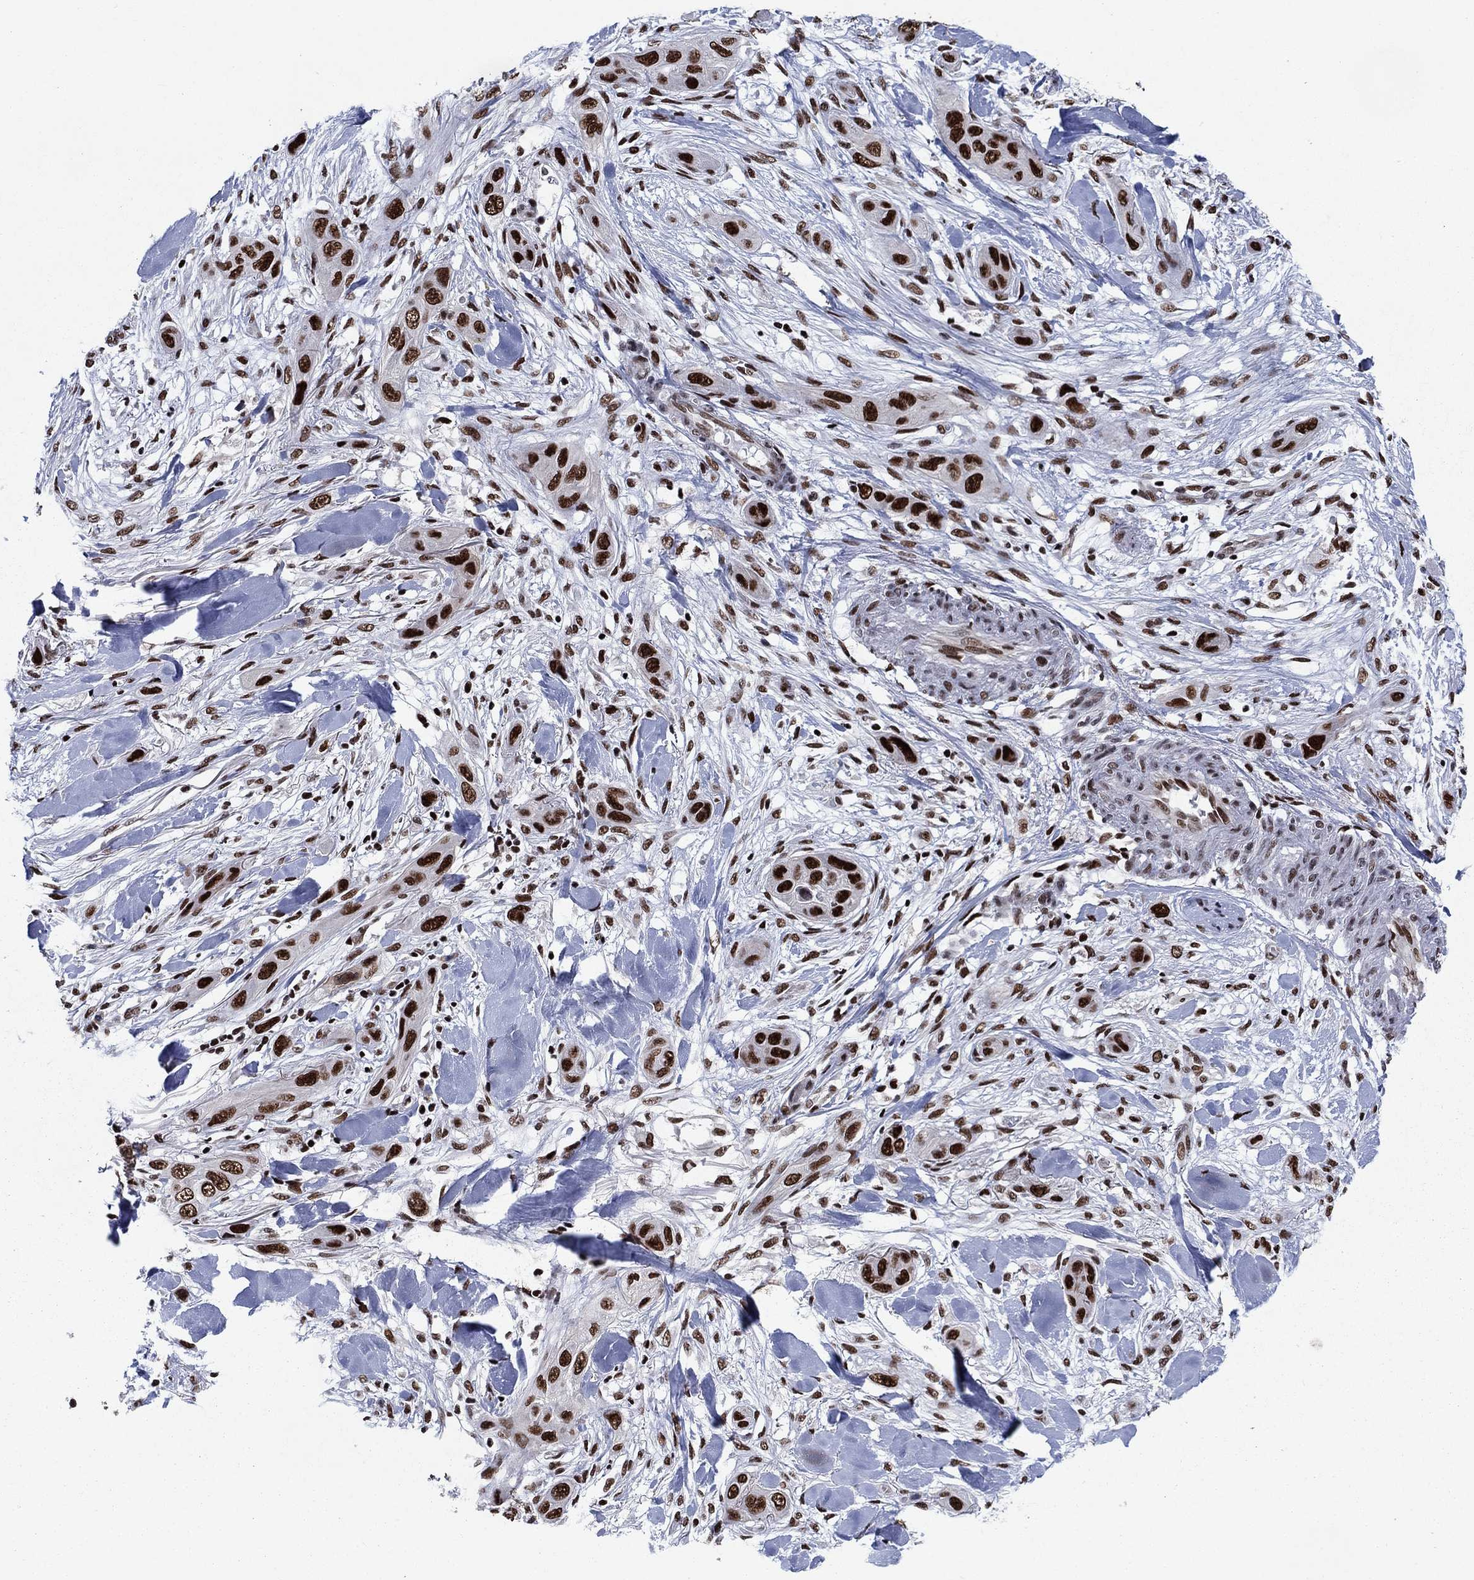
{"staining": {"intensity": "strong", "quantity": ">75%", "location": "nuclear"}, "tissue": "skin cancer", "cell_type": "Tumor cells", "image_type": "cancer", "snomed": [{"axis": "morphology", "description": "Squamous cell carcinoma, NOS"}, {"axis": "topography", "description": "Skin"}], "caption": "Human skin cancer stained for a protein (brown) demonstrates strong nuclear positive staining in approximately >75% of tumor cells.", "gene": "RPRD1B", "patient": {"sex": "male", "age": 78}}